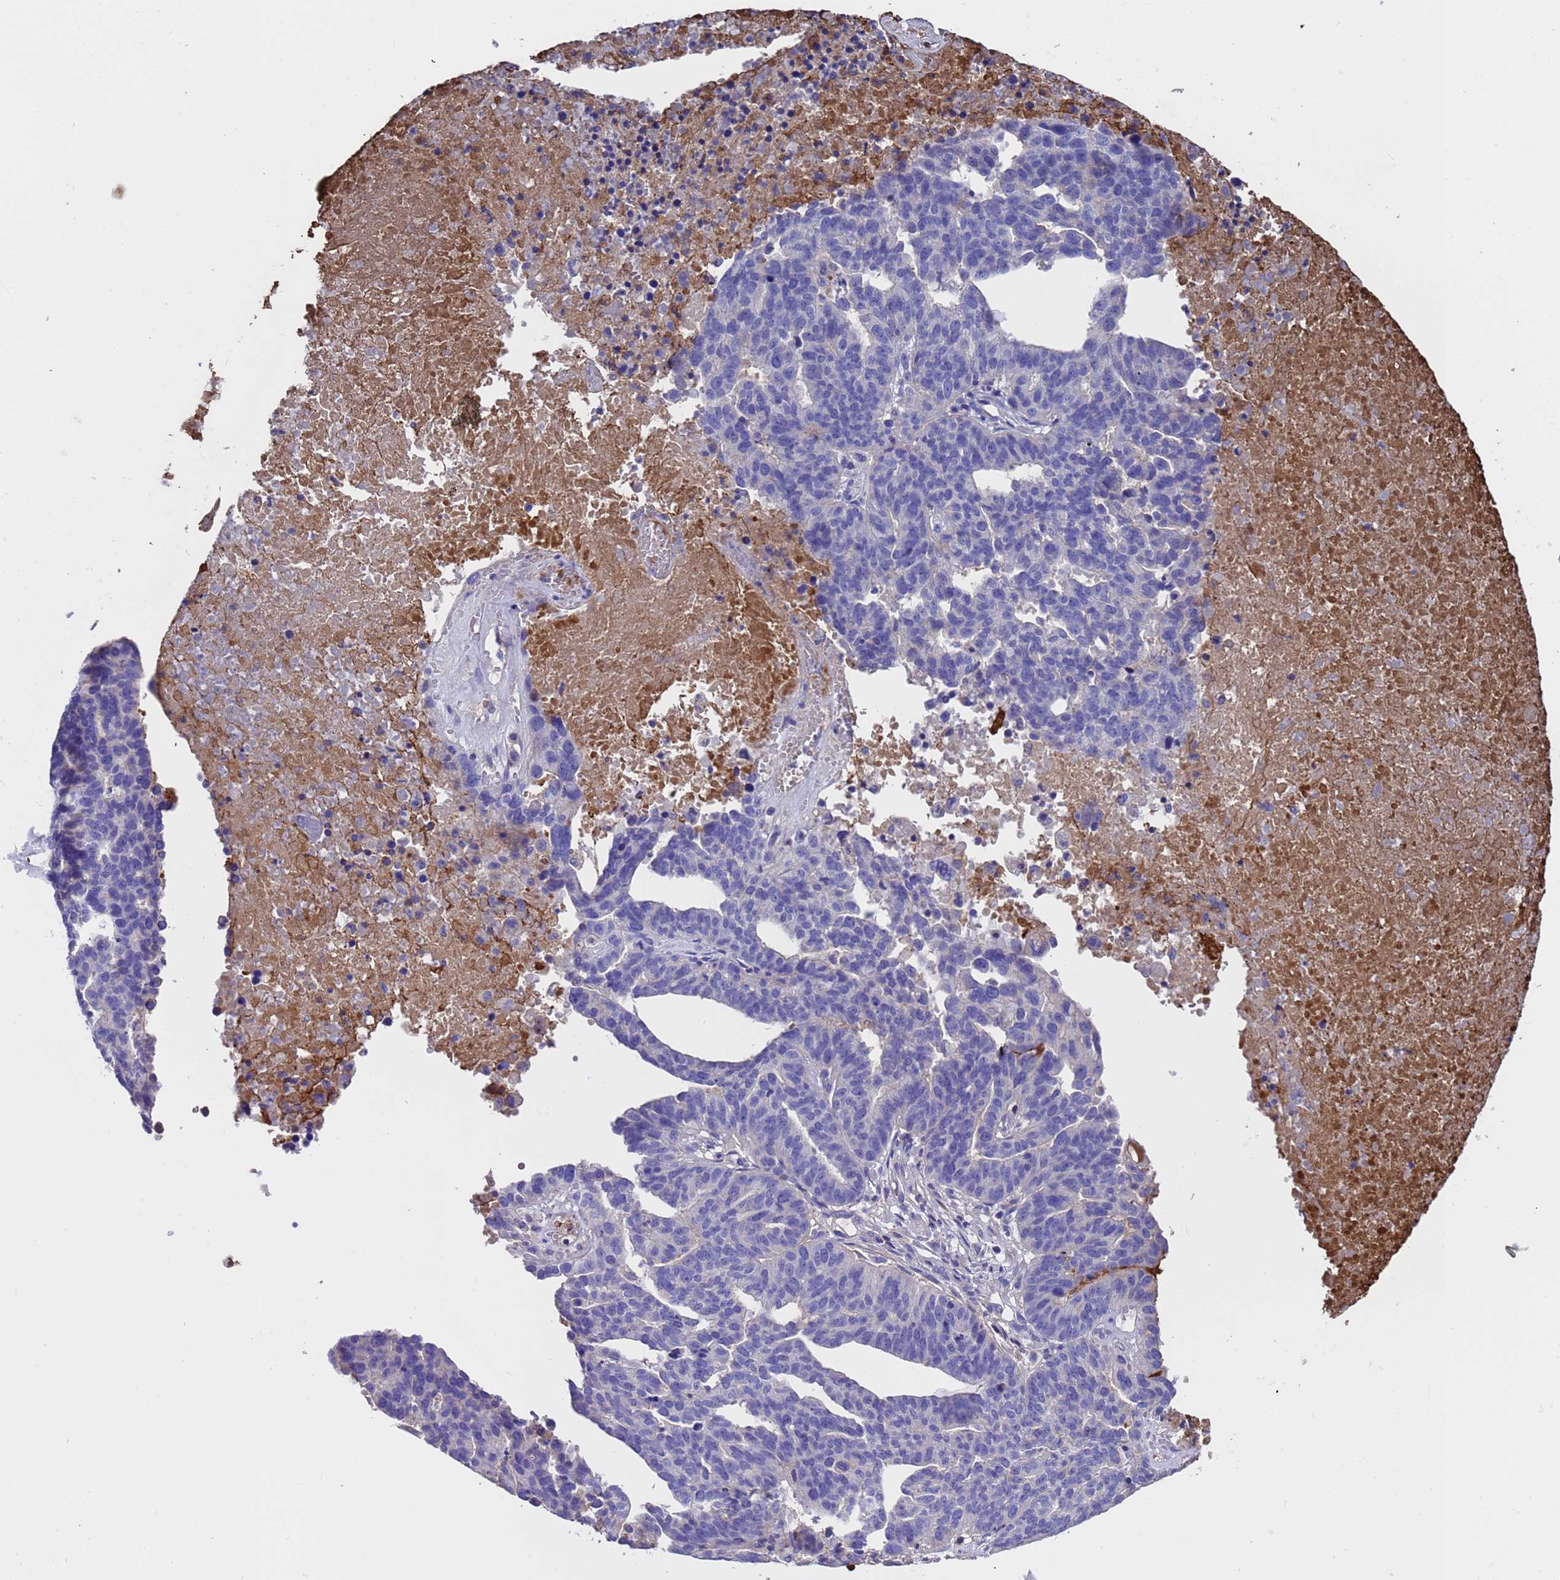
{"staining": {"intensity": "negative", "quantity": "none", "location": "none"}, "tissue": "ovarian cancer", "cell_type": "Tumor cells", "image_type": "cancer", "snomed": [{"axis": "morphology", "description": "Cystadenocarcinoma, serous, NOS"}, {"axis": "topography", "description": "Ovary"}], "caption": "Tumor cells are negative for protein expression in human ovarian cancer. Nuclei are stained in blue.", "gene": "ELP6", "patient": {"sex": "female", "age": 59}}